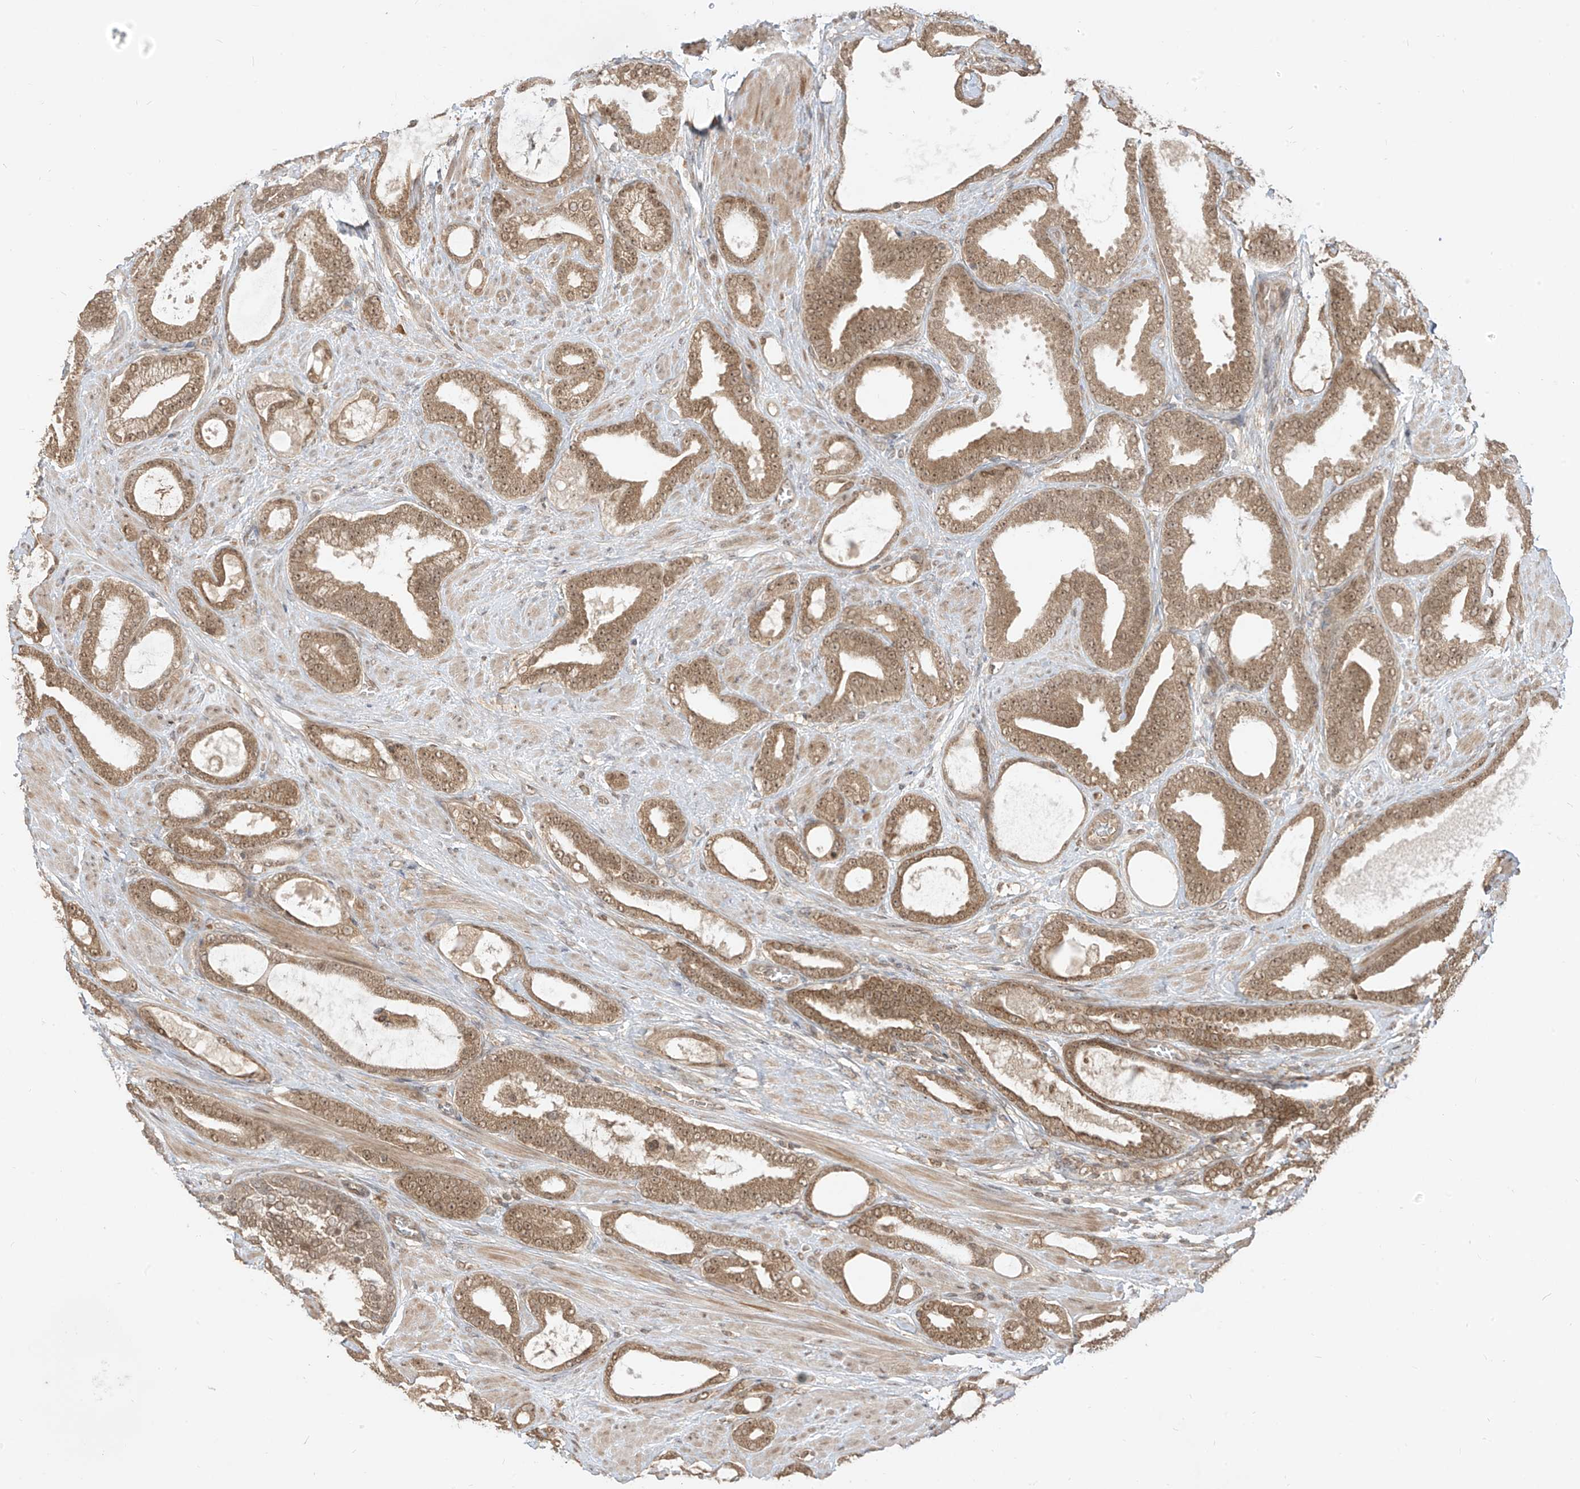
{"staining": {"intensity": "moderate", "quantity": ">75%", "location": "cytoplasmic/membranous,nuclear"}, "tissue": "prostate cancer", "cell_type": "Tumor cells", "image_type": "cancer", "snomed": [{"axis": "morphology", "description": "Adenocarcinoma, High grade"}, {"axis": "topography", "description": "Prostate"}], "caption": "Moderate cytoplasmic/membranous and nuclear expression for a protein is appreciated in about >75% of tumor cells of prostate high-grade adenocarcinoma using immunohistochemistry.", "gene": "LCOR", "patient": {"sex": "male", "age": 60}}